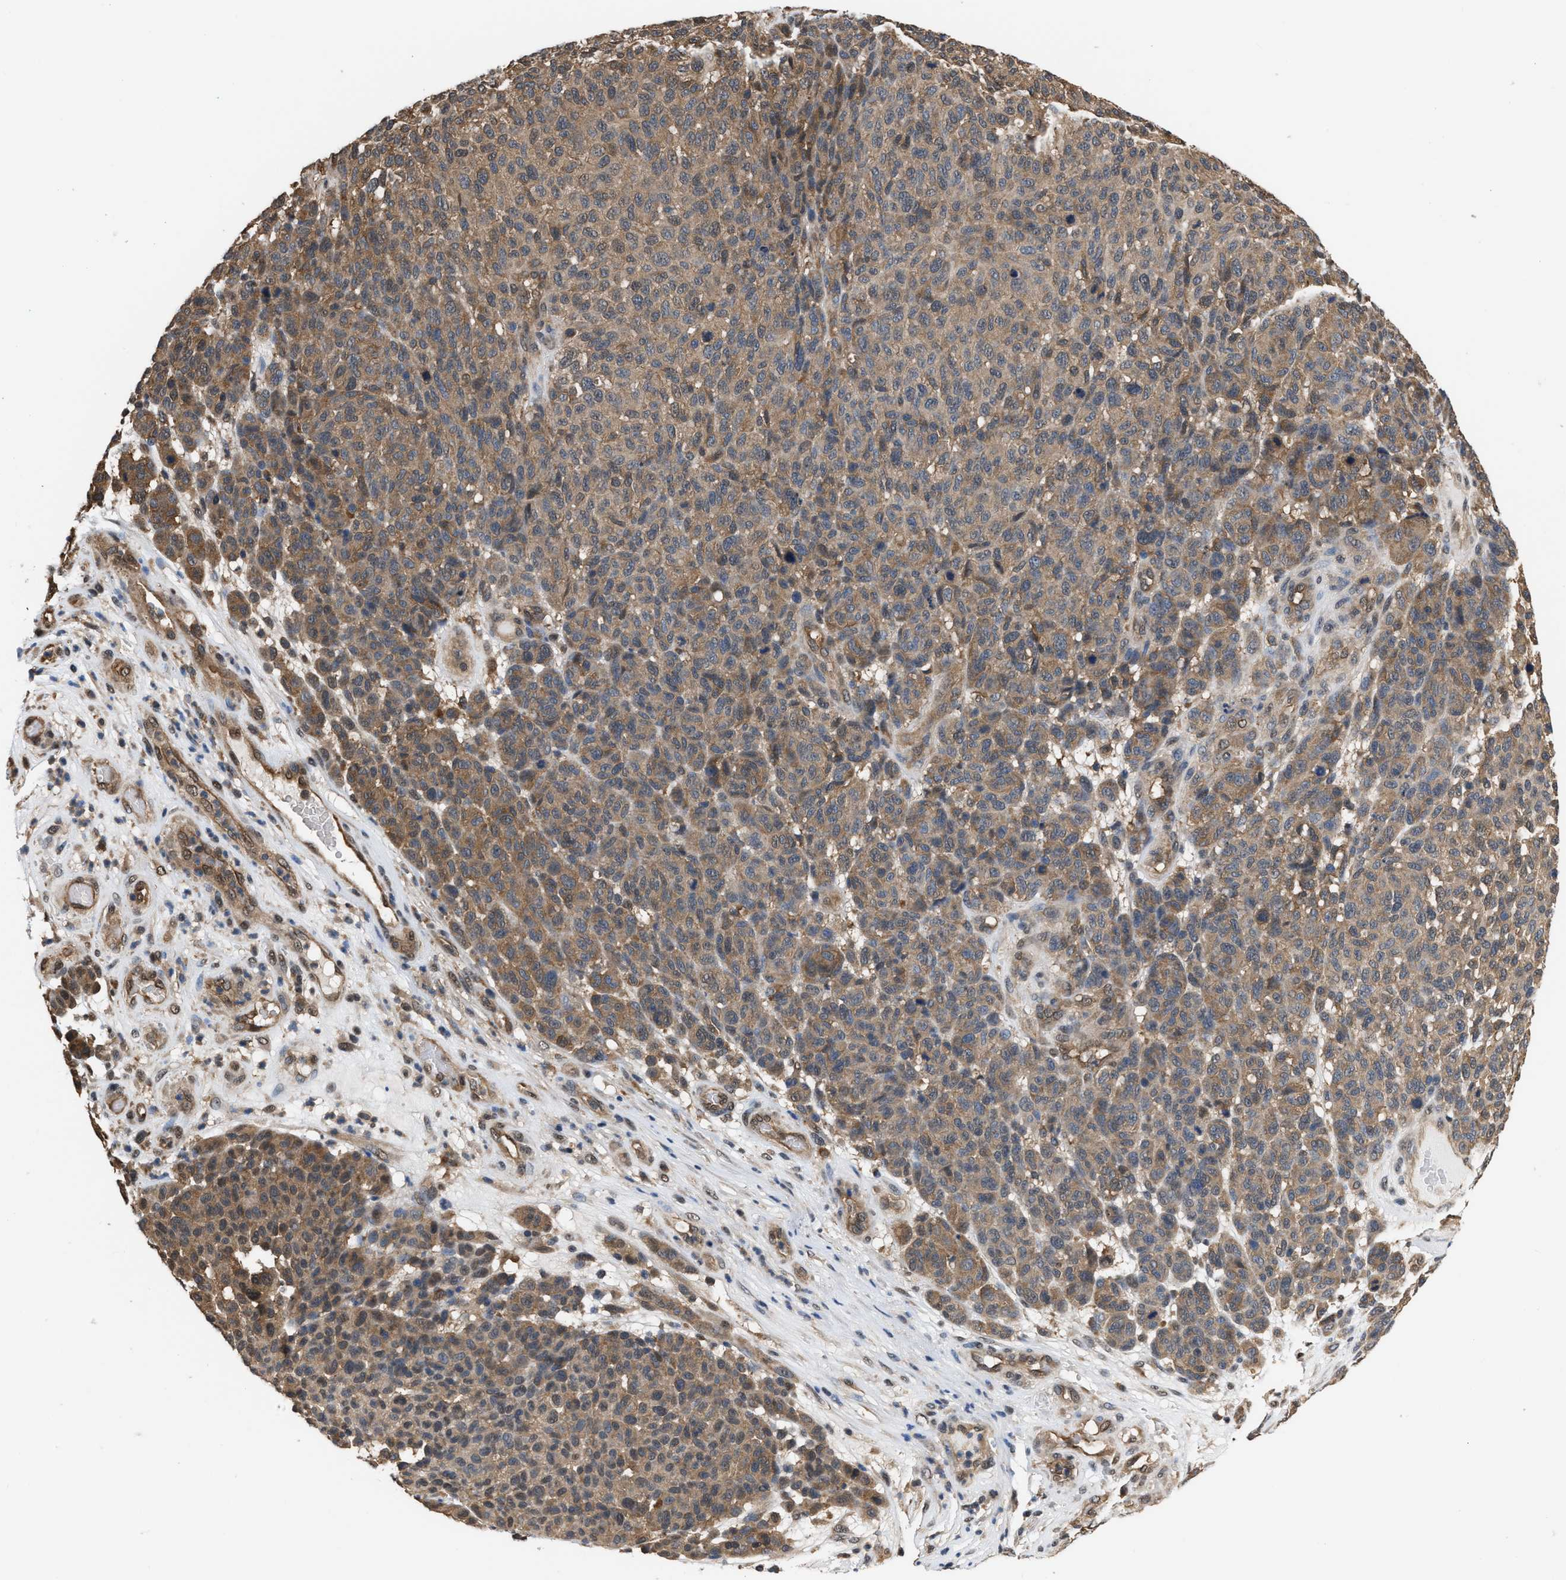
{"staining": {"intensity": "moderate", "quantity": ">75%", "location": "cytoplasmic/membranous"}, "tissue": "melanoma", "cell_type": "Tumor cells", "image_type": "cancer", "snomed": [{"axis": "morphology", "description": "Malignant melanoma, NOS"}, {"axis": "topography", "description": "Skin"}], "caption": "This histopathology image shows malignant melanoma stained with immunohistochemistry to label a protein in brown. The cytoplasmic/membranous of tumor cells show moderate positivity for the protein. Nuclei are counter-stained blue.", "gene": "SCAI", "patient": {"sex": "male", "age": 59}}